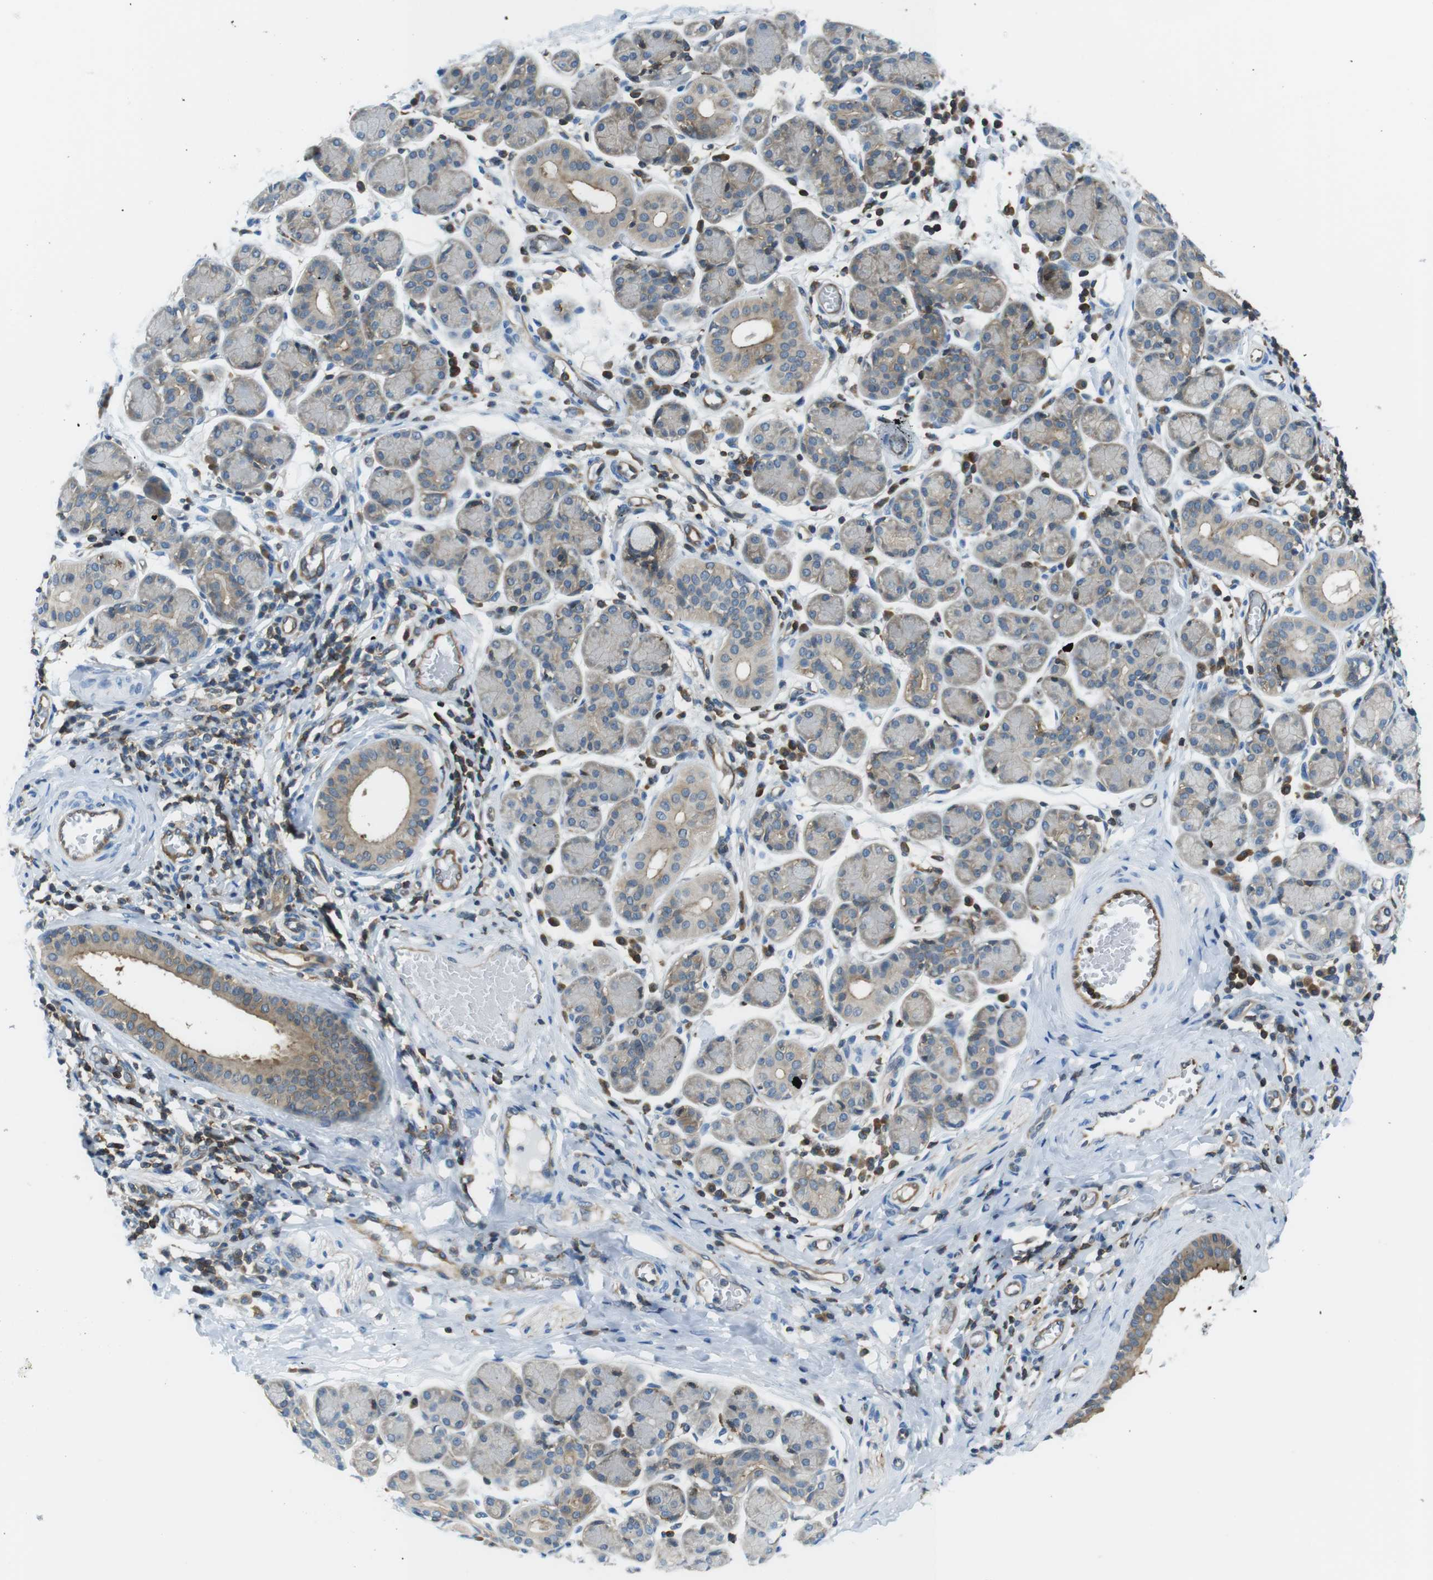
{"staining": {"intensity": "weak", "quantity": "25%-75%", "location": "cytoplasmic/membranous"}, "tissue": "salivary gland", "cell_type": "Glandular cells", "image_type": "normal", "snomed": [{"axis": "morphology", "description": "Normal tissue, NOS"}, {"axis": "morphology", "description": "Inflammation, NOS"}, {"axis": "topography", "description": "Lymph node"}, {"axis": "topography", "description": "Salivary gland"}], "caption": "Glandular cells show low levels of weak cytoplasmic/membranous positivity in approximately 25%-75% of cells in benign salivary gland. The staining is performed using DAB brown chromogen to label protein expression. The nuclei are counter-stained blue using hematoxylin.", "gene": "TES", "patient": {"sex": "male", "age": 3}}